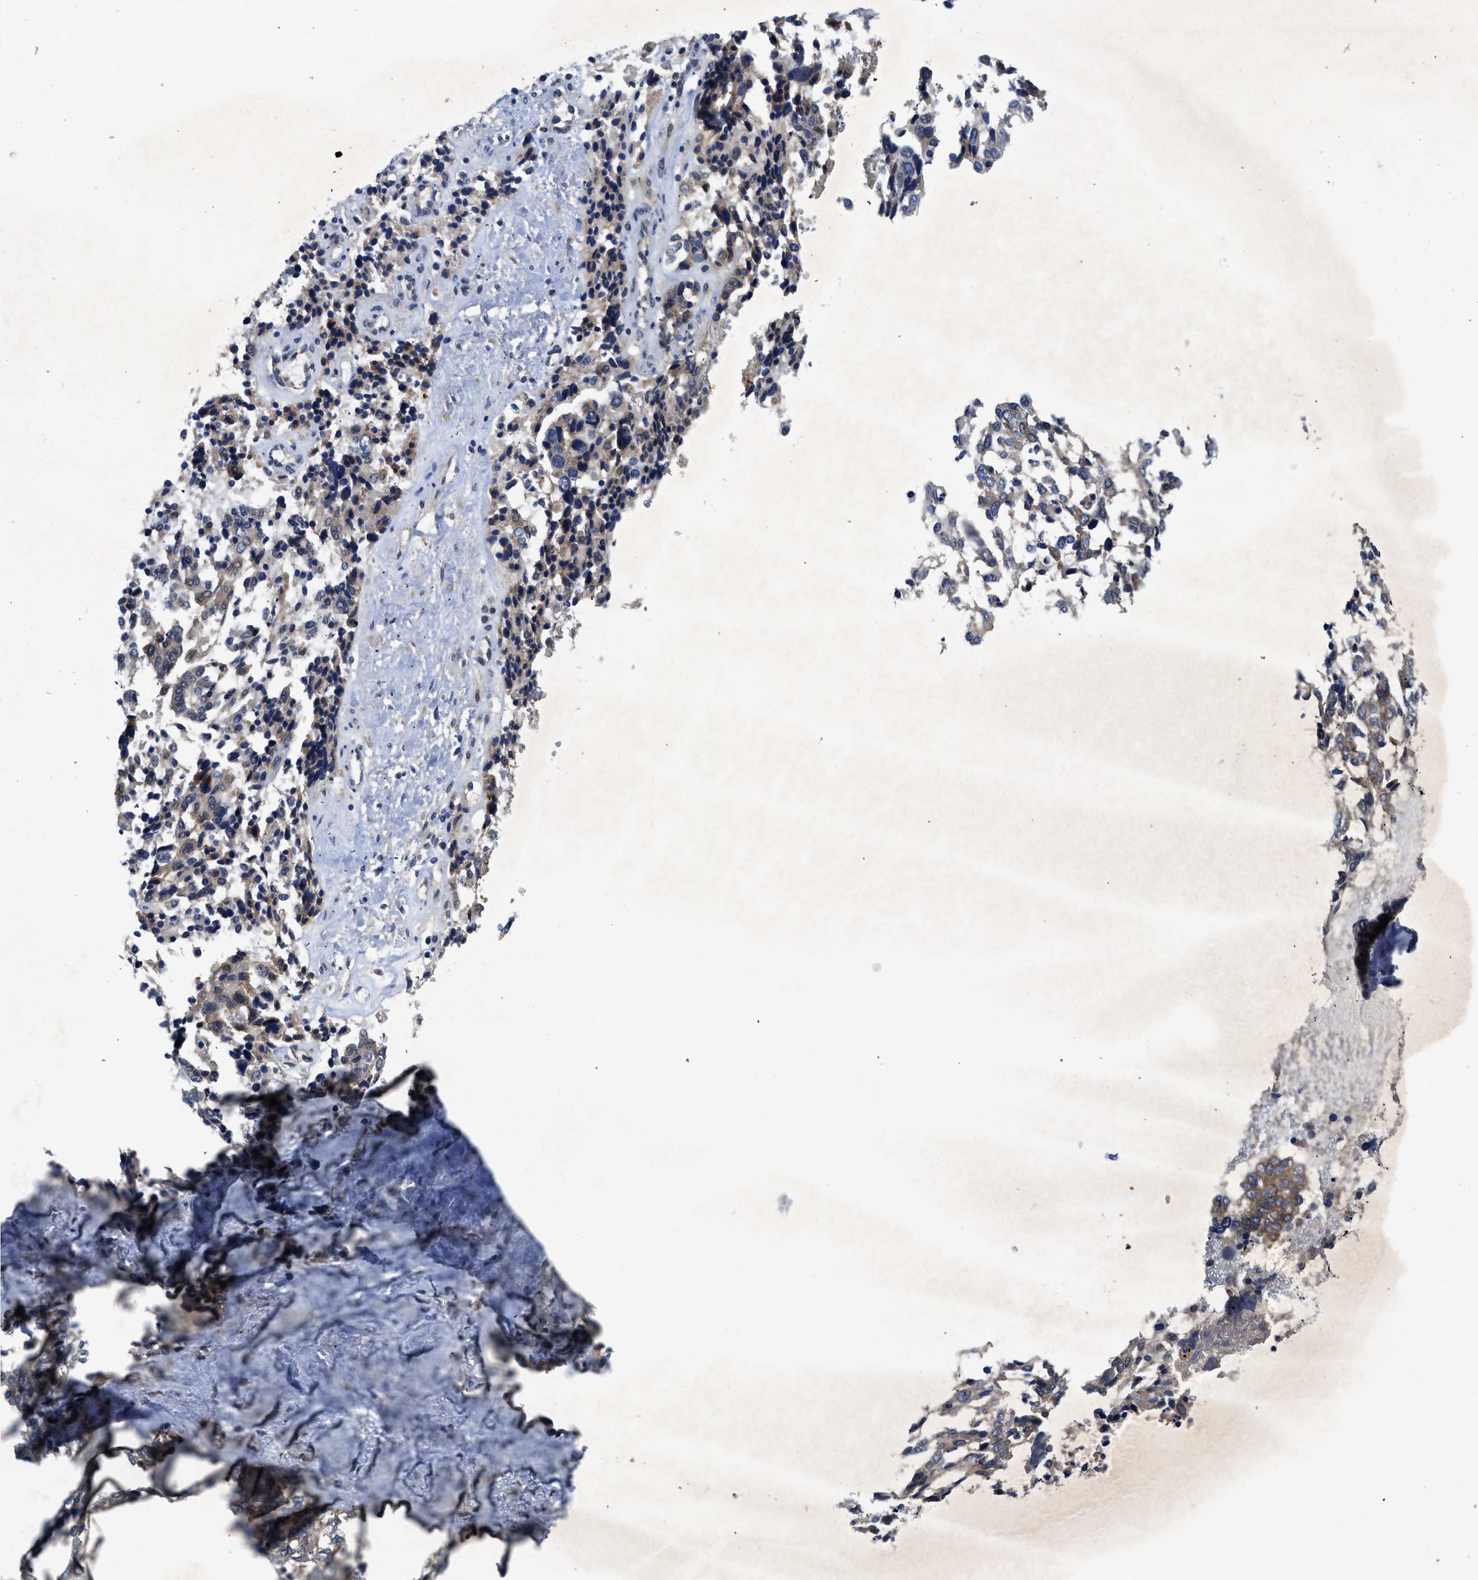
{"staining": {"intensity": "weak", "quantity": "25%-75%", "location": "cytoplasmic/membranous"}, "tissue": "ovarian cancer", "cell_type": "Tumor cells", "image_type": "cancer", "snomed": [{"axis": "morphology", "description": "Cystadenocarcinoma, serous, NOS"}, {"axis": "topography", "description": "Ovary"}], "caption": "Serous cystadenocarcinoma (ovarian) was stained to show a protein in brown. There is low levels of weak cytoplasmic/membranous staining in about 25%-75% of tumor cells.", "gene": "PANX1", "patient": {"sex": "female", "age": 44}}